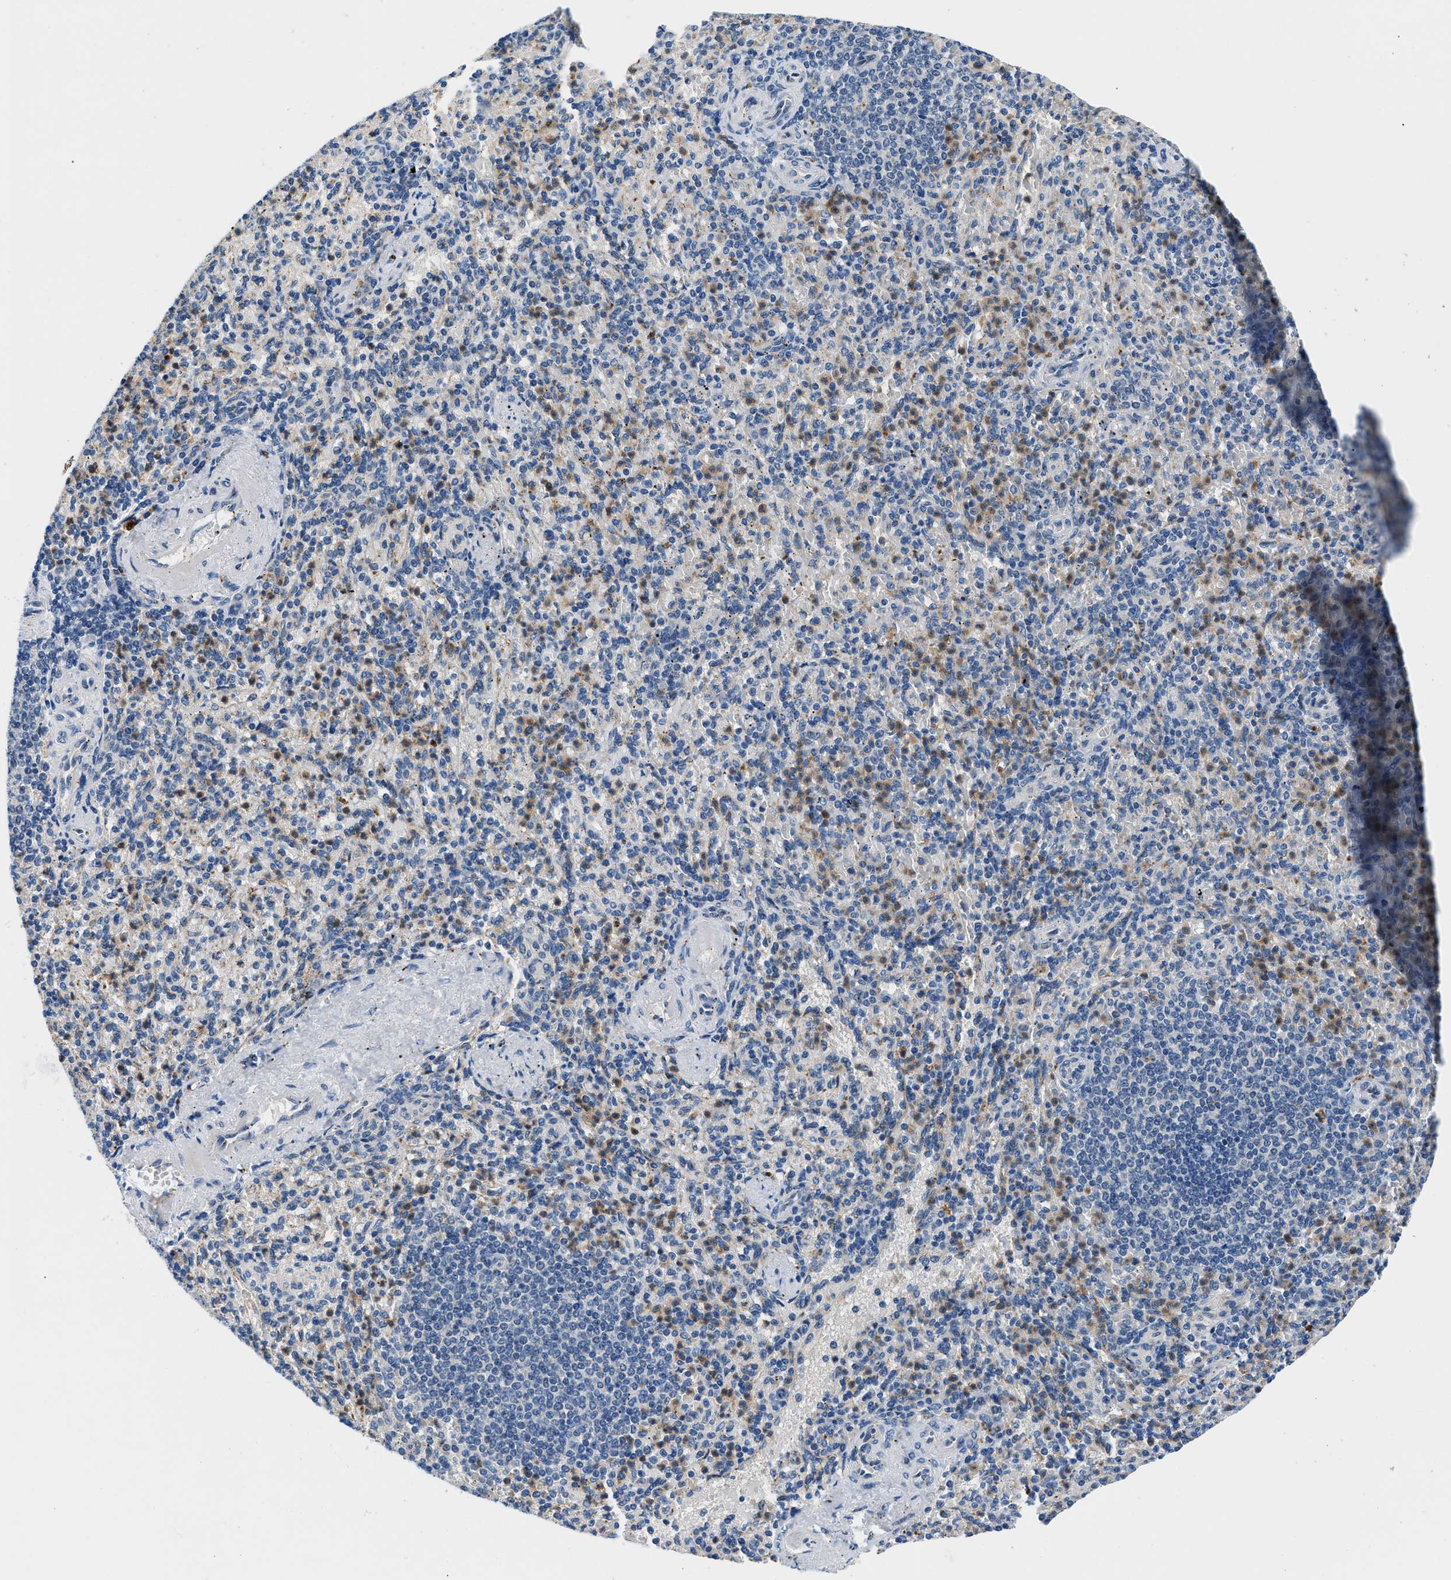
{"staining": {"intensity": "moderate", "quantity": "25%-75%", "location": "cytoplasmic/membranous"}, "tissue": "spleen", "cell_type": "Cells in red pulp", "image_type": "normal", "snomed": [{"axis": "morphology", "description": "Normal tissue, NOS"}, {"axis": "topography", "description": "Spleen"}], "caption": "Human spleen stained with a brown dye reveals moderate cytoplasmic/membranous positive expression in about 25%-75% of cells in red pulp.", "gene": "ADGRE3", "patient": {"sex": "female", "age": 74}}